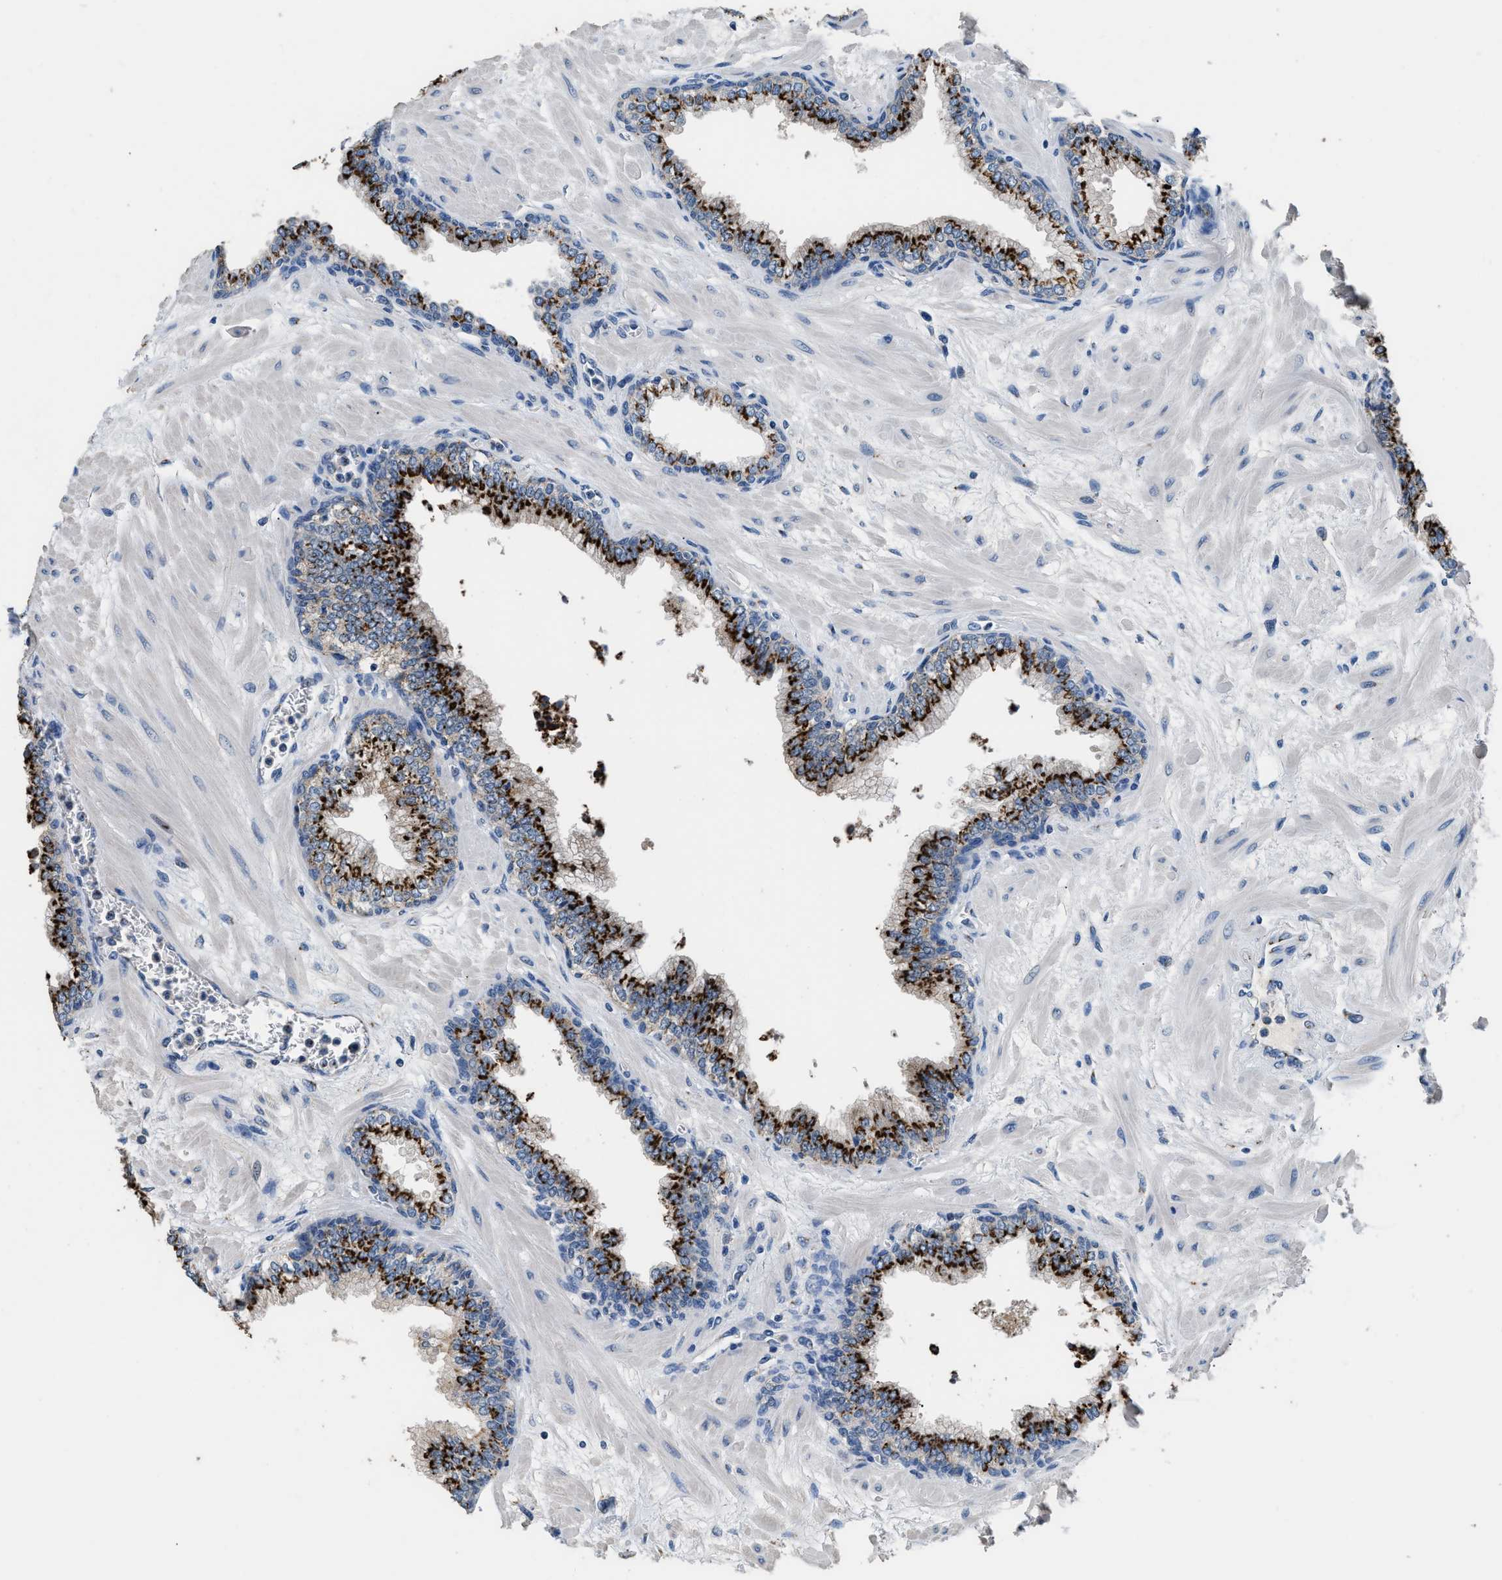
{"staining": {"intensity": "strong", "quantity": ">75%", "location": "cytoplasmic/membranous"}, "tissue": "prostate", "cell_type": "Glandular cells", "image_type": "normal", "snomed": [{"axis": "morphology", "description": "Normal tissue, NOS"}, {"axis": "morphology", "description": "Urothelial carcinoma, Low grade"}, {"axis": "topography", "description": "Urinary bladder"}, {"axis": "topography", "description": "Prostate"}], "caption": "Immunohistochemistry of unremarkable human prostate displays high levels of strong cytoplasmic/membranous expression in about >75% of glandular cells. The staining is performed using DAB (3,3'-diaminobenzidine) brown chromogen to label protein expression. The nuclei are counter-stained blue using hematoxylin.", "gene": "GOLM1", "patient": {"sex": "male", "age": 60}}